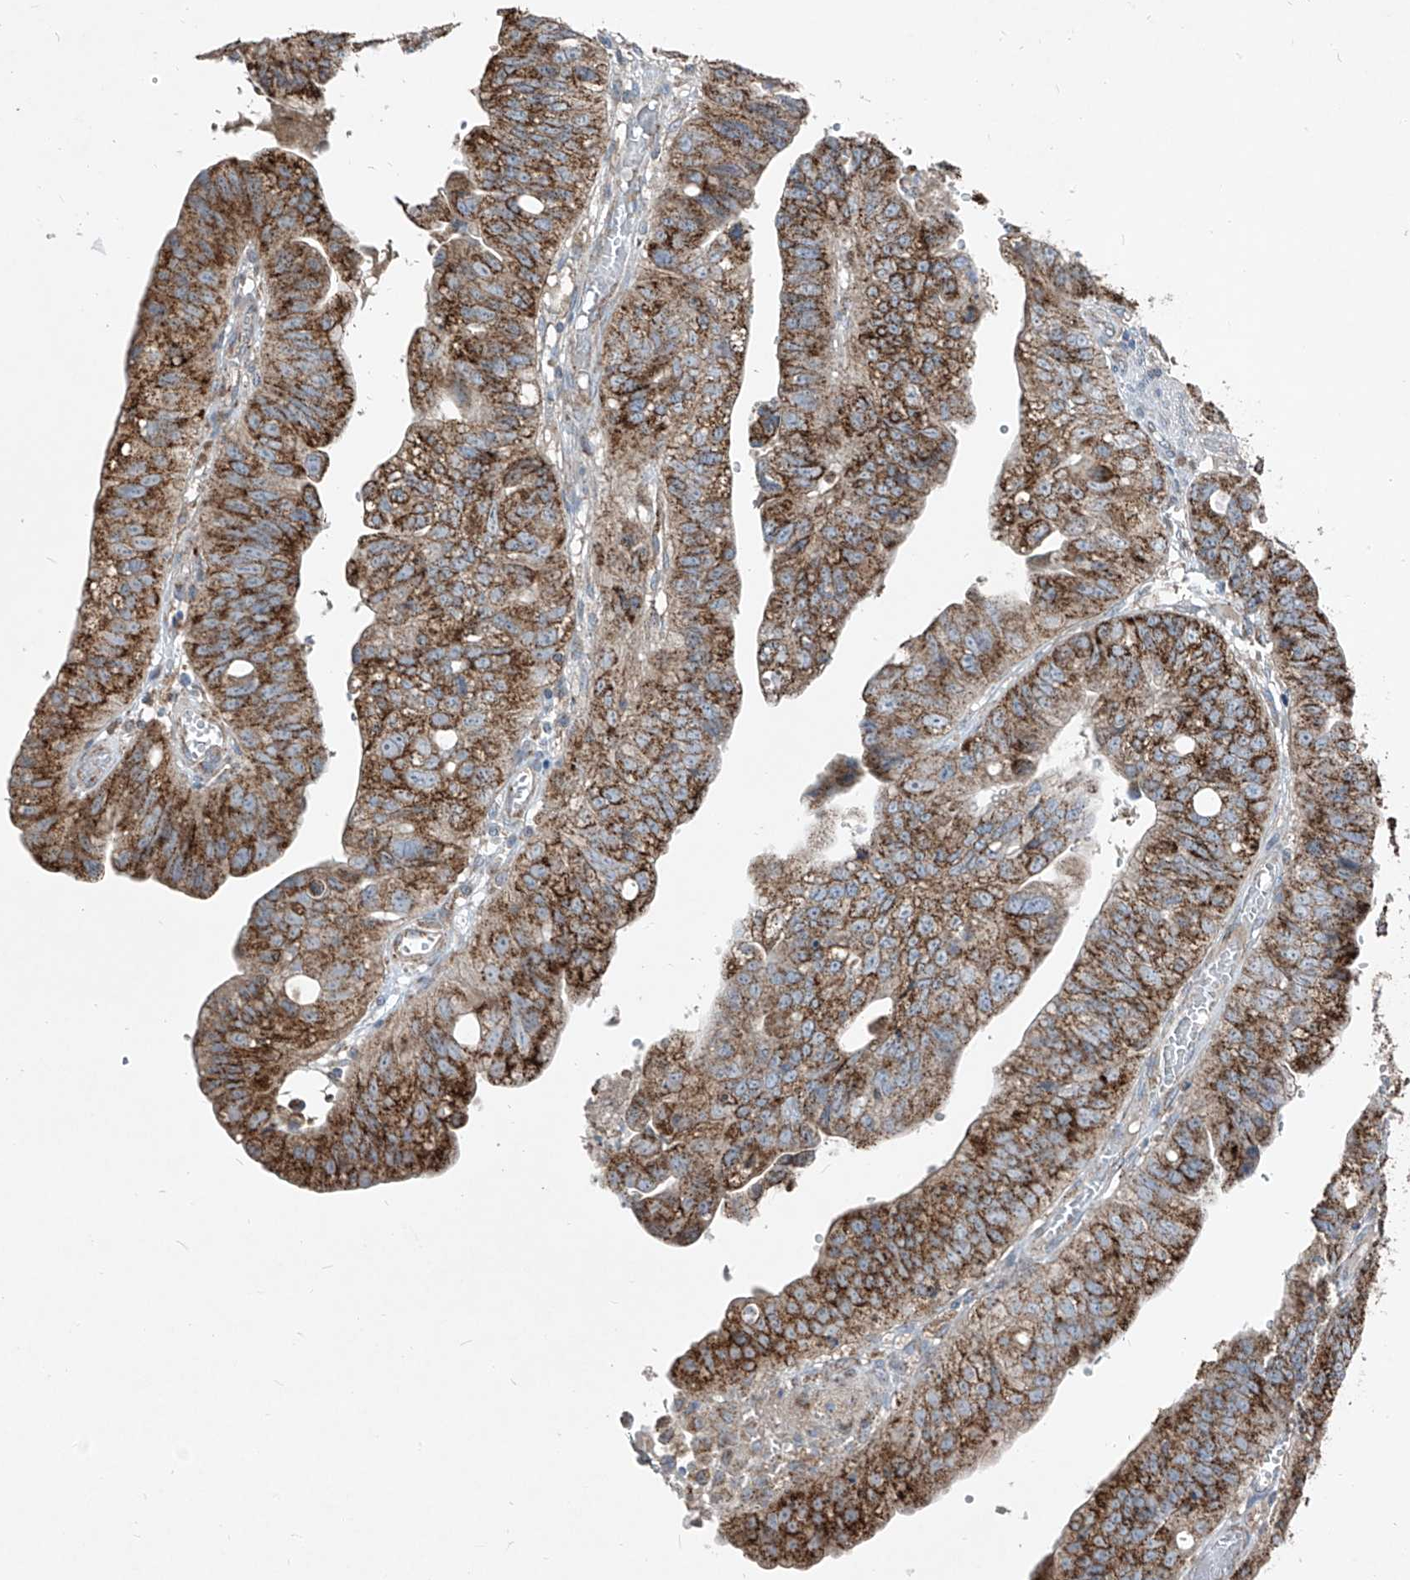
{"staining": {"intensity": "strong", "quantity": ">75%", "location": "cytoplasmic/membranous"}, "tissue": "stomach cancer", "cell_type": "Tumor cells", "image_type": "cancer", "snomed": [{"axis": "morphology", "description": "Adenocarcinoma, NOS"}, {"axis": "topography", "description": "Stomach"}], "caption": "Immunohistochemistry image of human stomach adenocarcinoma stained for a protein (brown), which displays high levels of strong cytoplasmic/membranous expression in approximately >75% of tumor cells.", "gene": "ABCD3", "patient": {"sex": "male", "age": 59}}